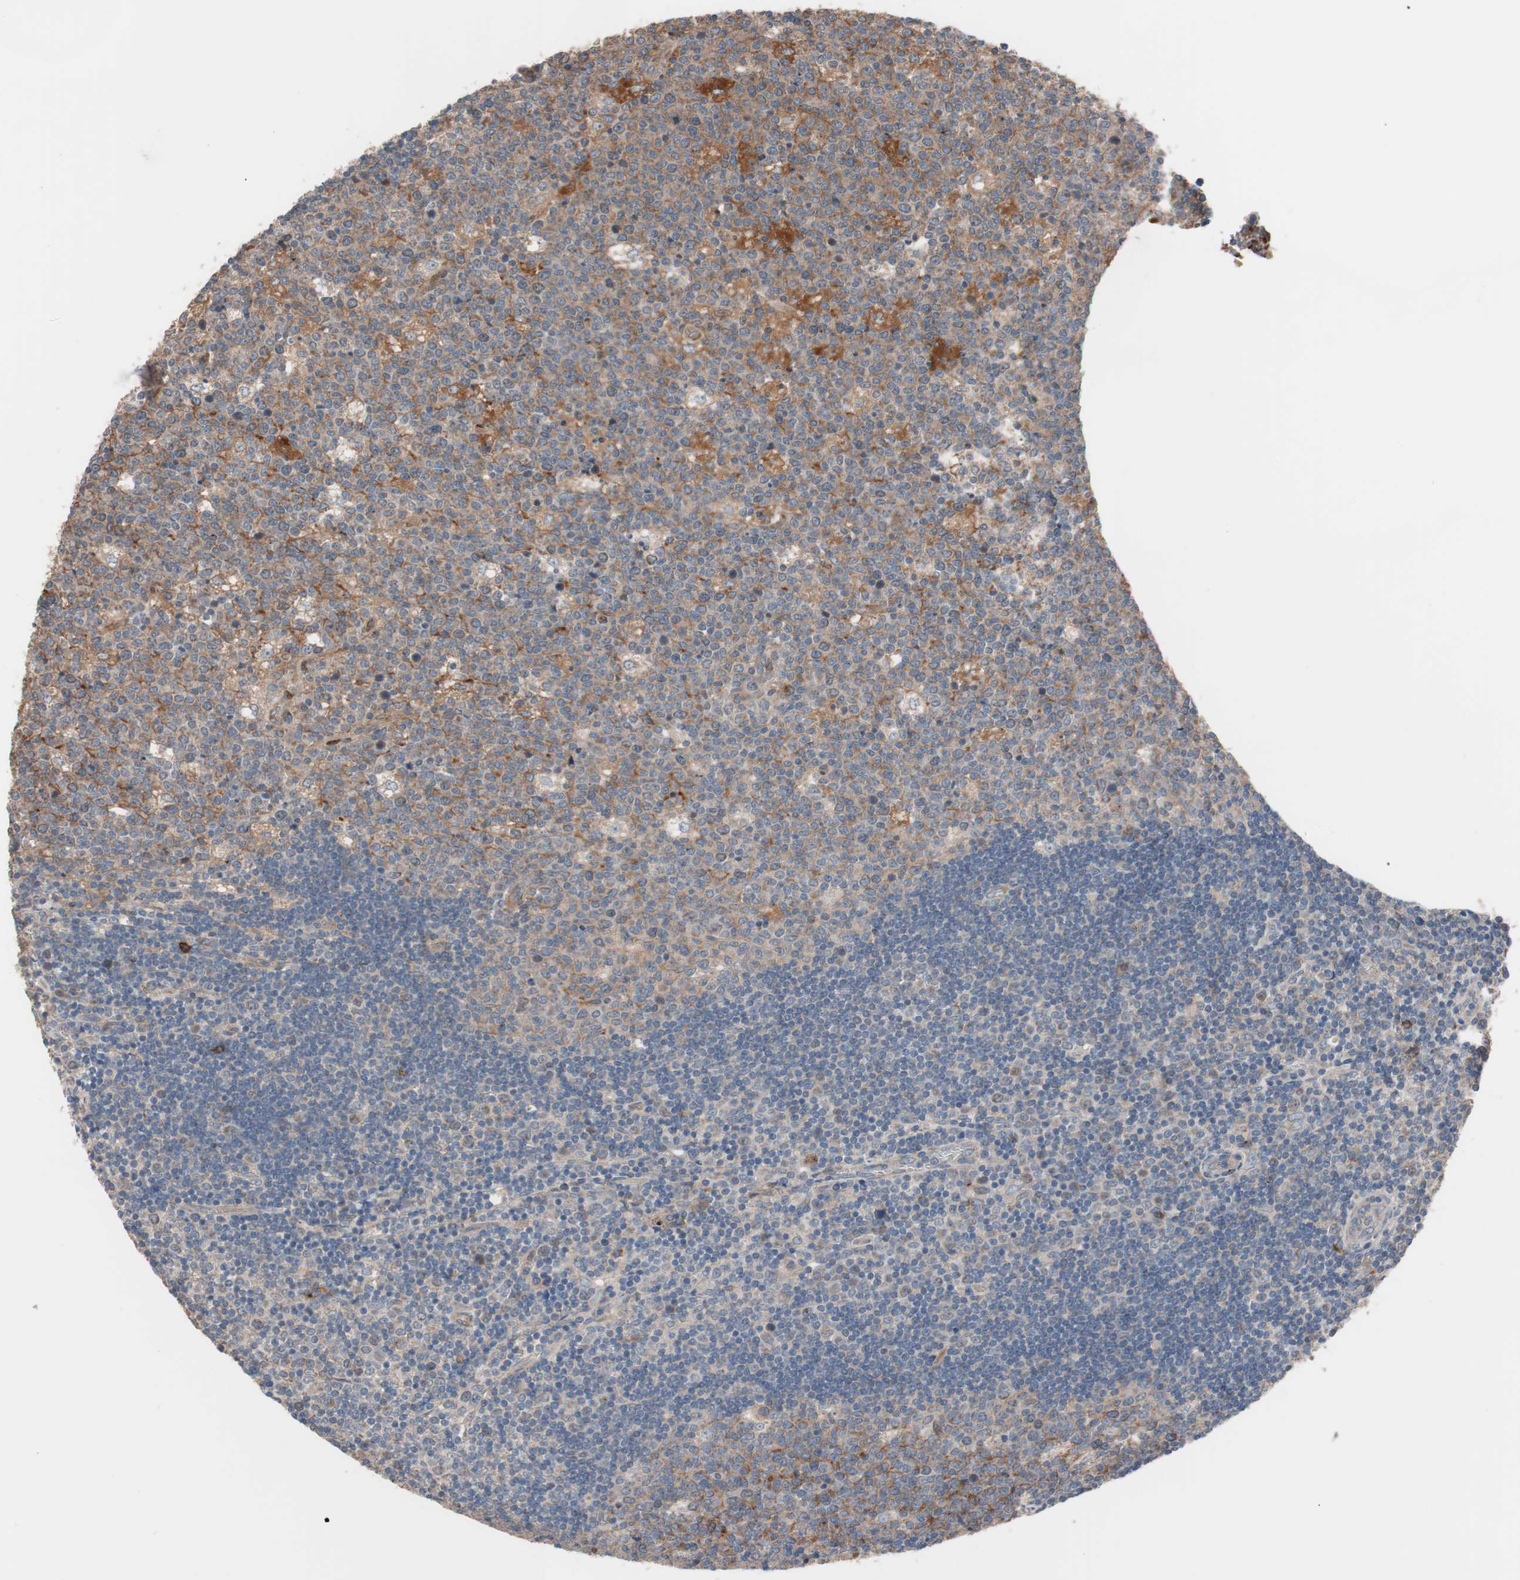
{"staining": {"intensity": "strong", "quantity": ">75%", "location": "cytoplasmic/membranous"}, "tissue": "lymph node", "cell_type": "Germinal center cells", "image_type": "normal", "snomed": [{"axis": "morphology", "description": "Normal tissue, NOS"}, {"axis": "topography", "description": "Lymph node"}, {"axis": "topography", "description": "Salivary gland"}], "caption": "Strong cytoplasmic/membranous positivity is present in about >75% of germinal center cells in unremarkable lymph node. (DAB = brown stain, brightfield microscopy at high magnification).", "gene": "SDC4", "patient": {"sex": "male", "age": 8}}